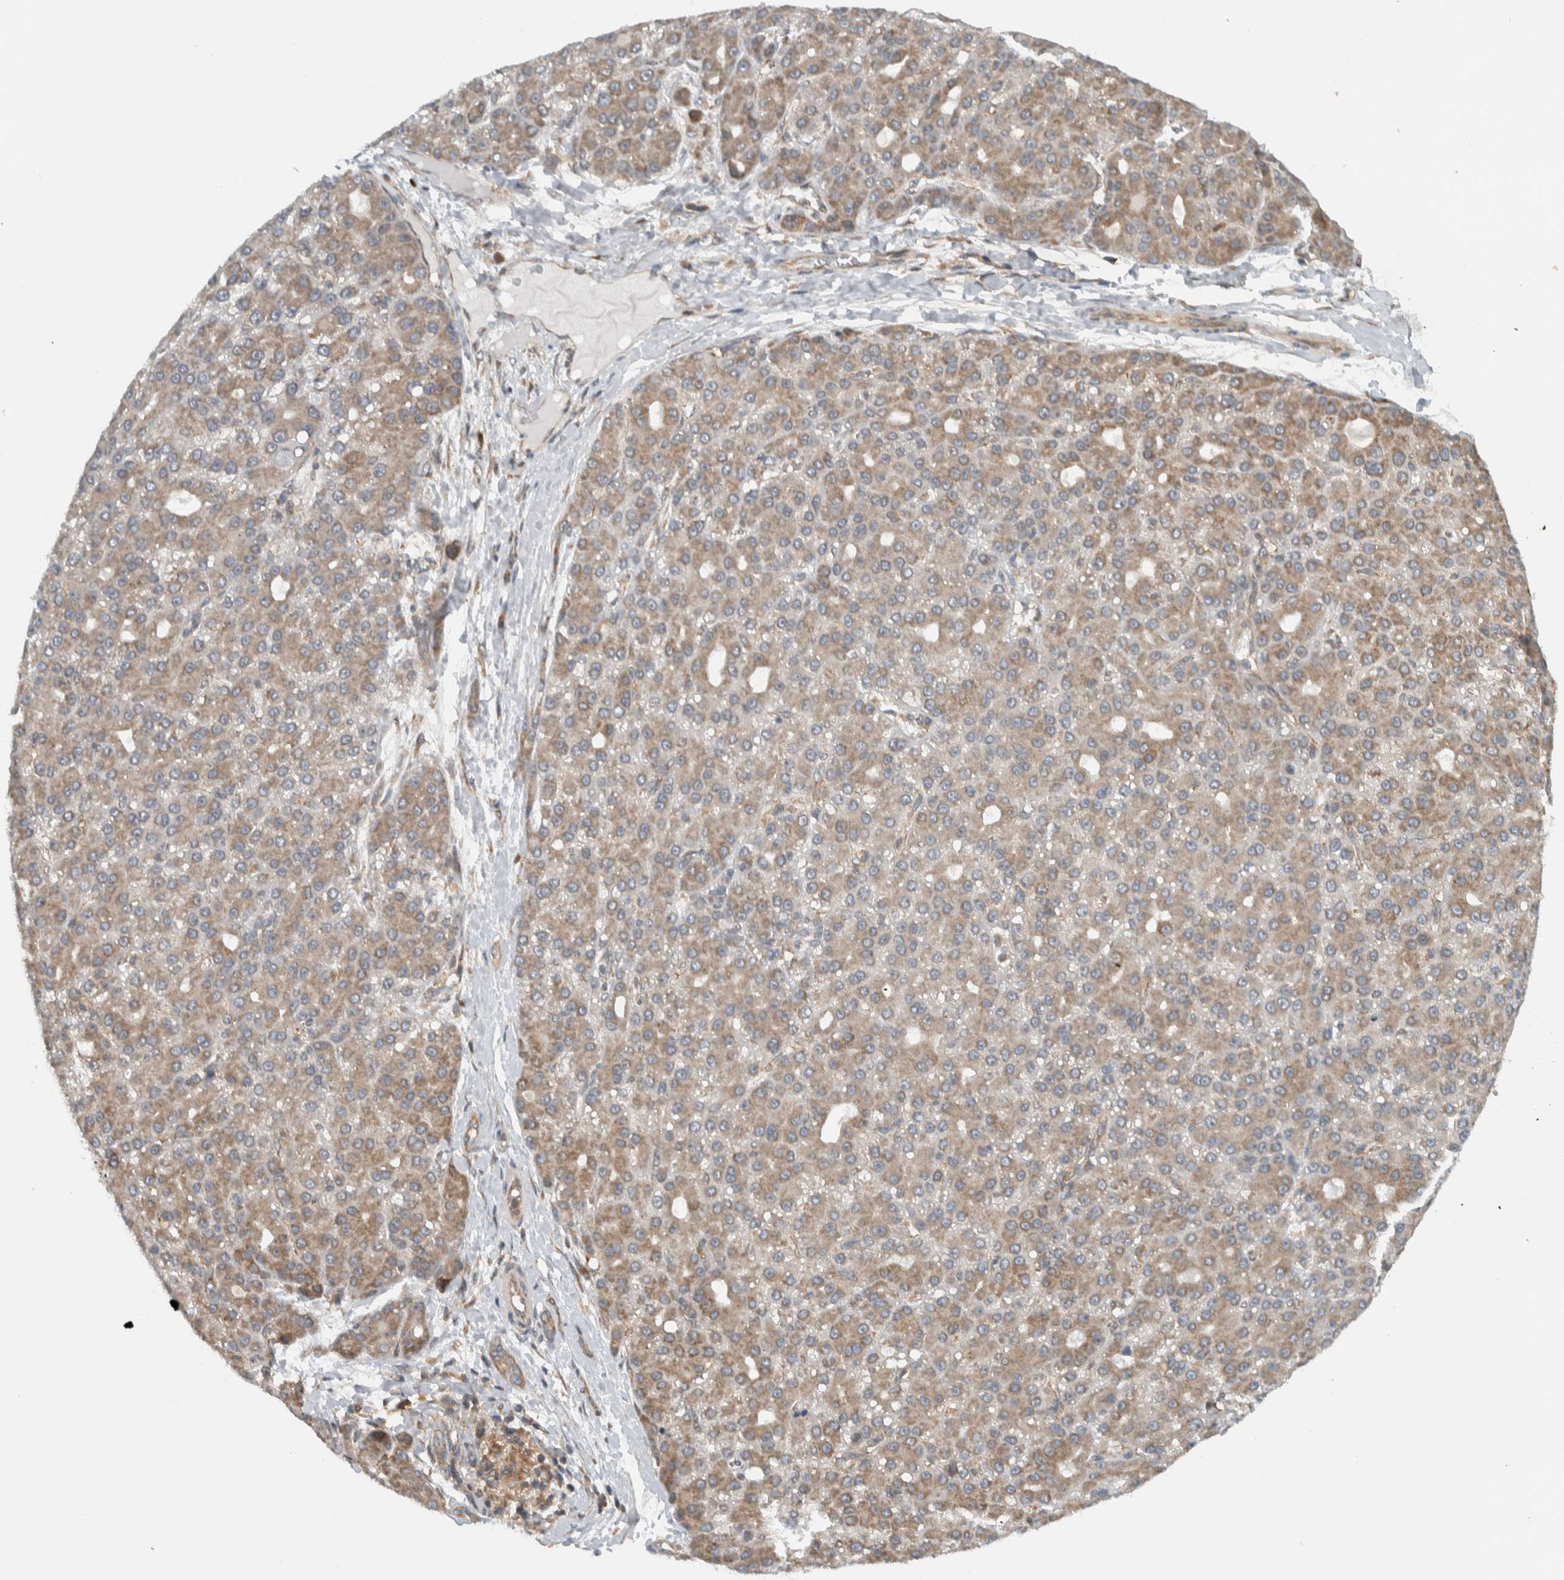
{"staining": {"intensity": "weak", "quantity": ">75%", "location": "cytoplasmic/membranous"}, "tissue": "liver cancer", "cell_type": "Tumor cells", "image_type": "cancer", "snomed": [{"axis": "morphology", "description": "Carcinoma, Hepatocellular, NOS"}, {"axis": "topography", "description": "Liver"}], "caption": "This is an image of immunohistochemistry (IHC) staining of liver hepatocellular carcinoma, which shows weak staining in the cytoplasmic/membranous of tumor cells.", "gene": "CCDC43", "patient": {"sex": "male", "age": 67}}